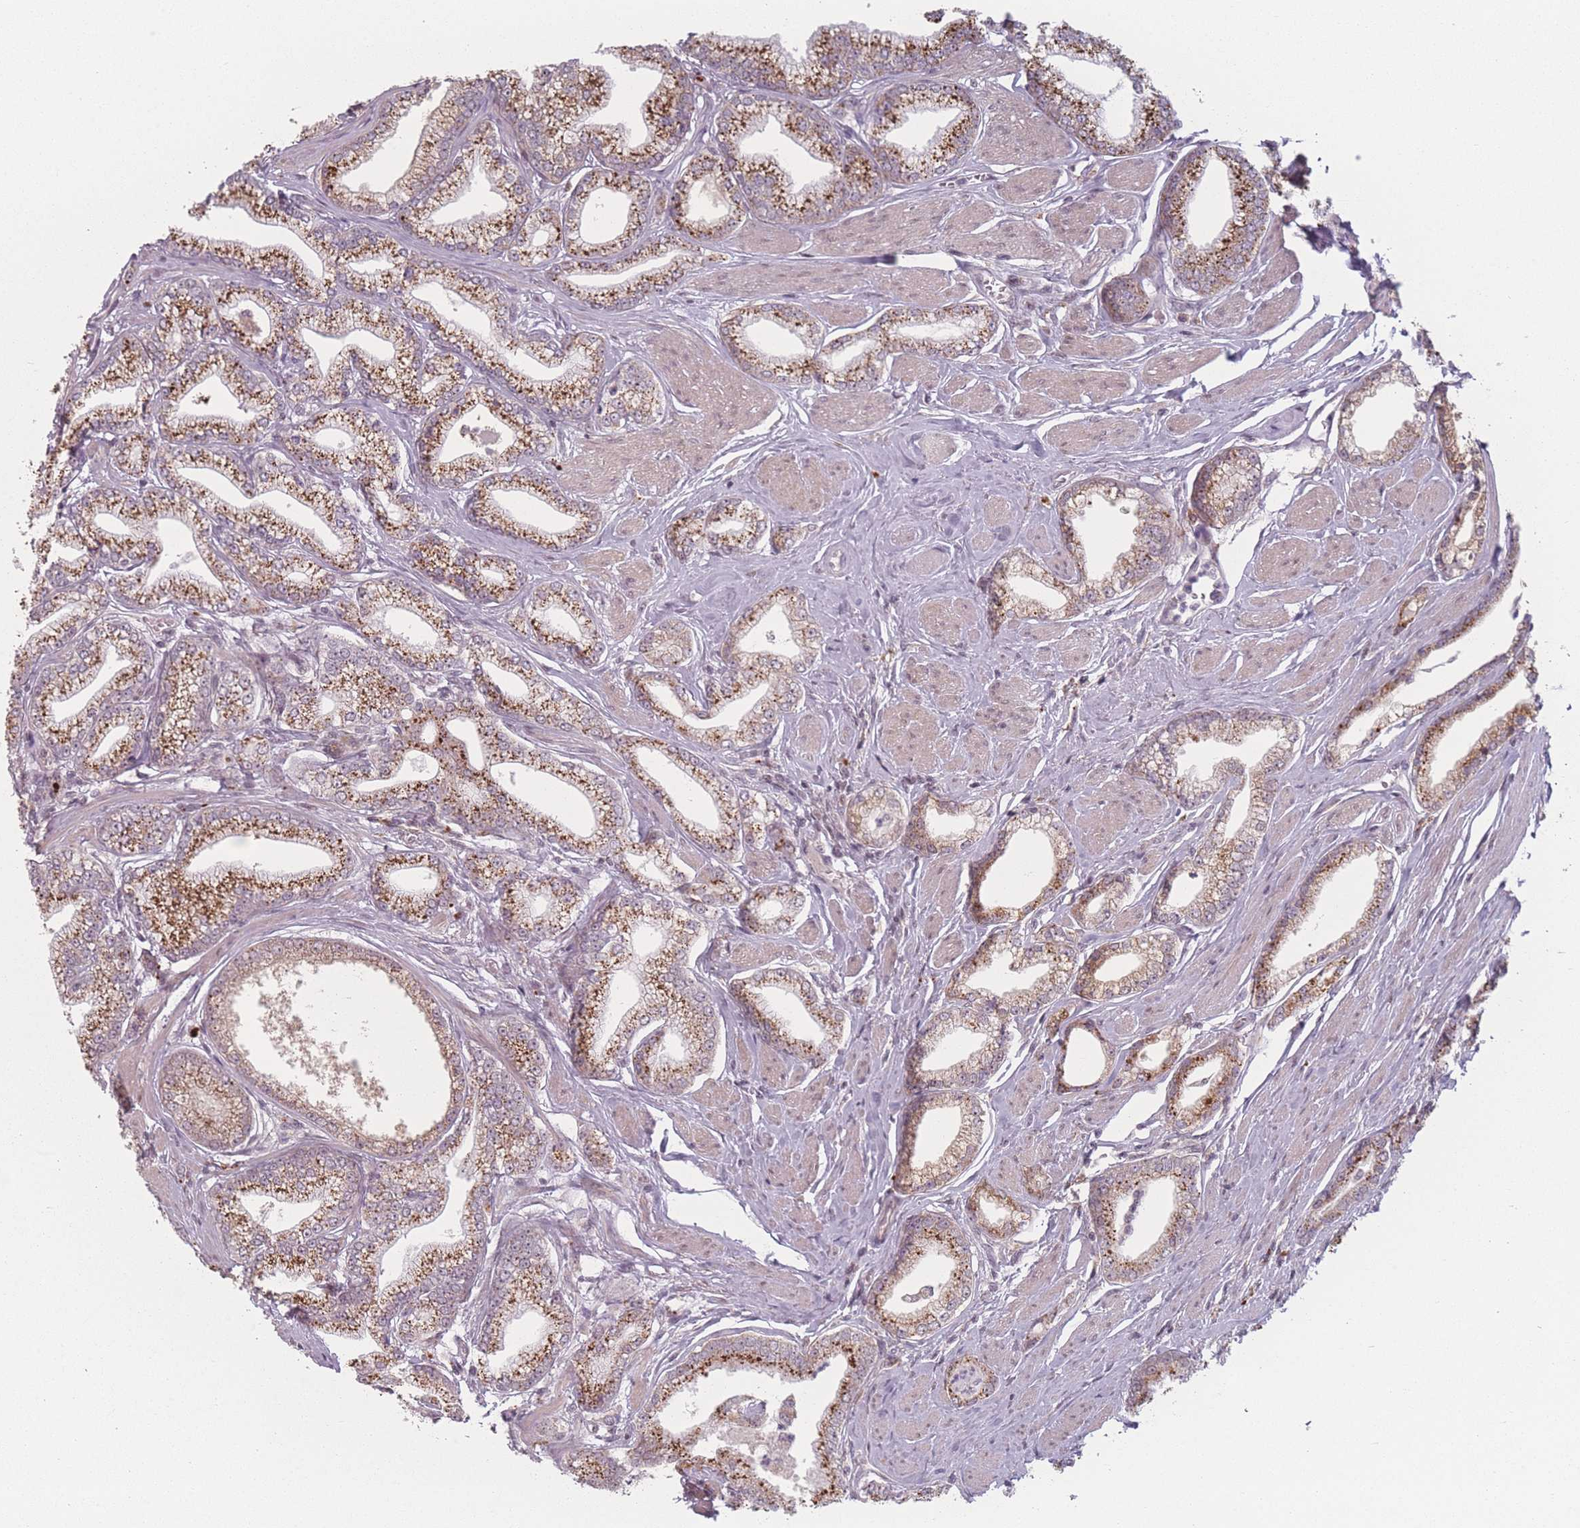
{"staining": {"intensity": "moderate", "quantity": ">75%", "location": "cytoplasmic/membranous"}, "tissue": "prostate cancer", "cell_type": "Tumor cells", "image_type": "cancer", "snomed": [{"axis": "morphology", "description": "Adenocarcinoma, High grade"}, {"axis": "topography", "description": "Prostate"}], "caption": "Tumor cells reveal moderate cytoplasmic/membranous positivity in approximately >75% of cells in prostate cancer.", "gene": "OR10C1", "patient": {"sex": "male", "age": 67}}